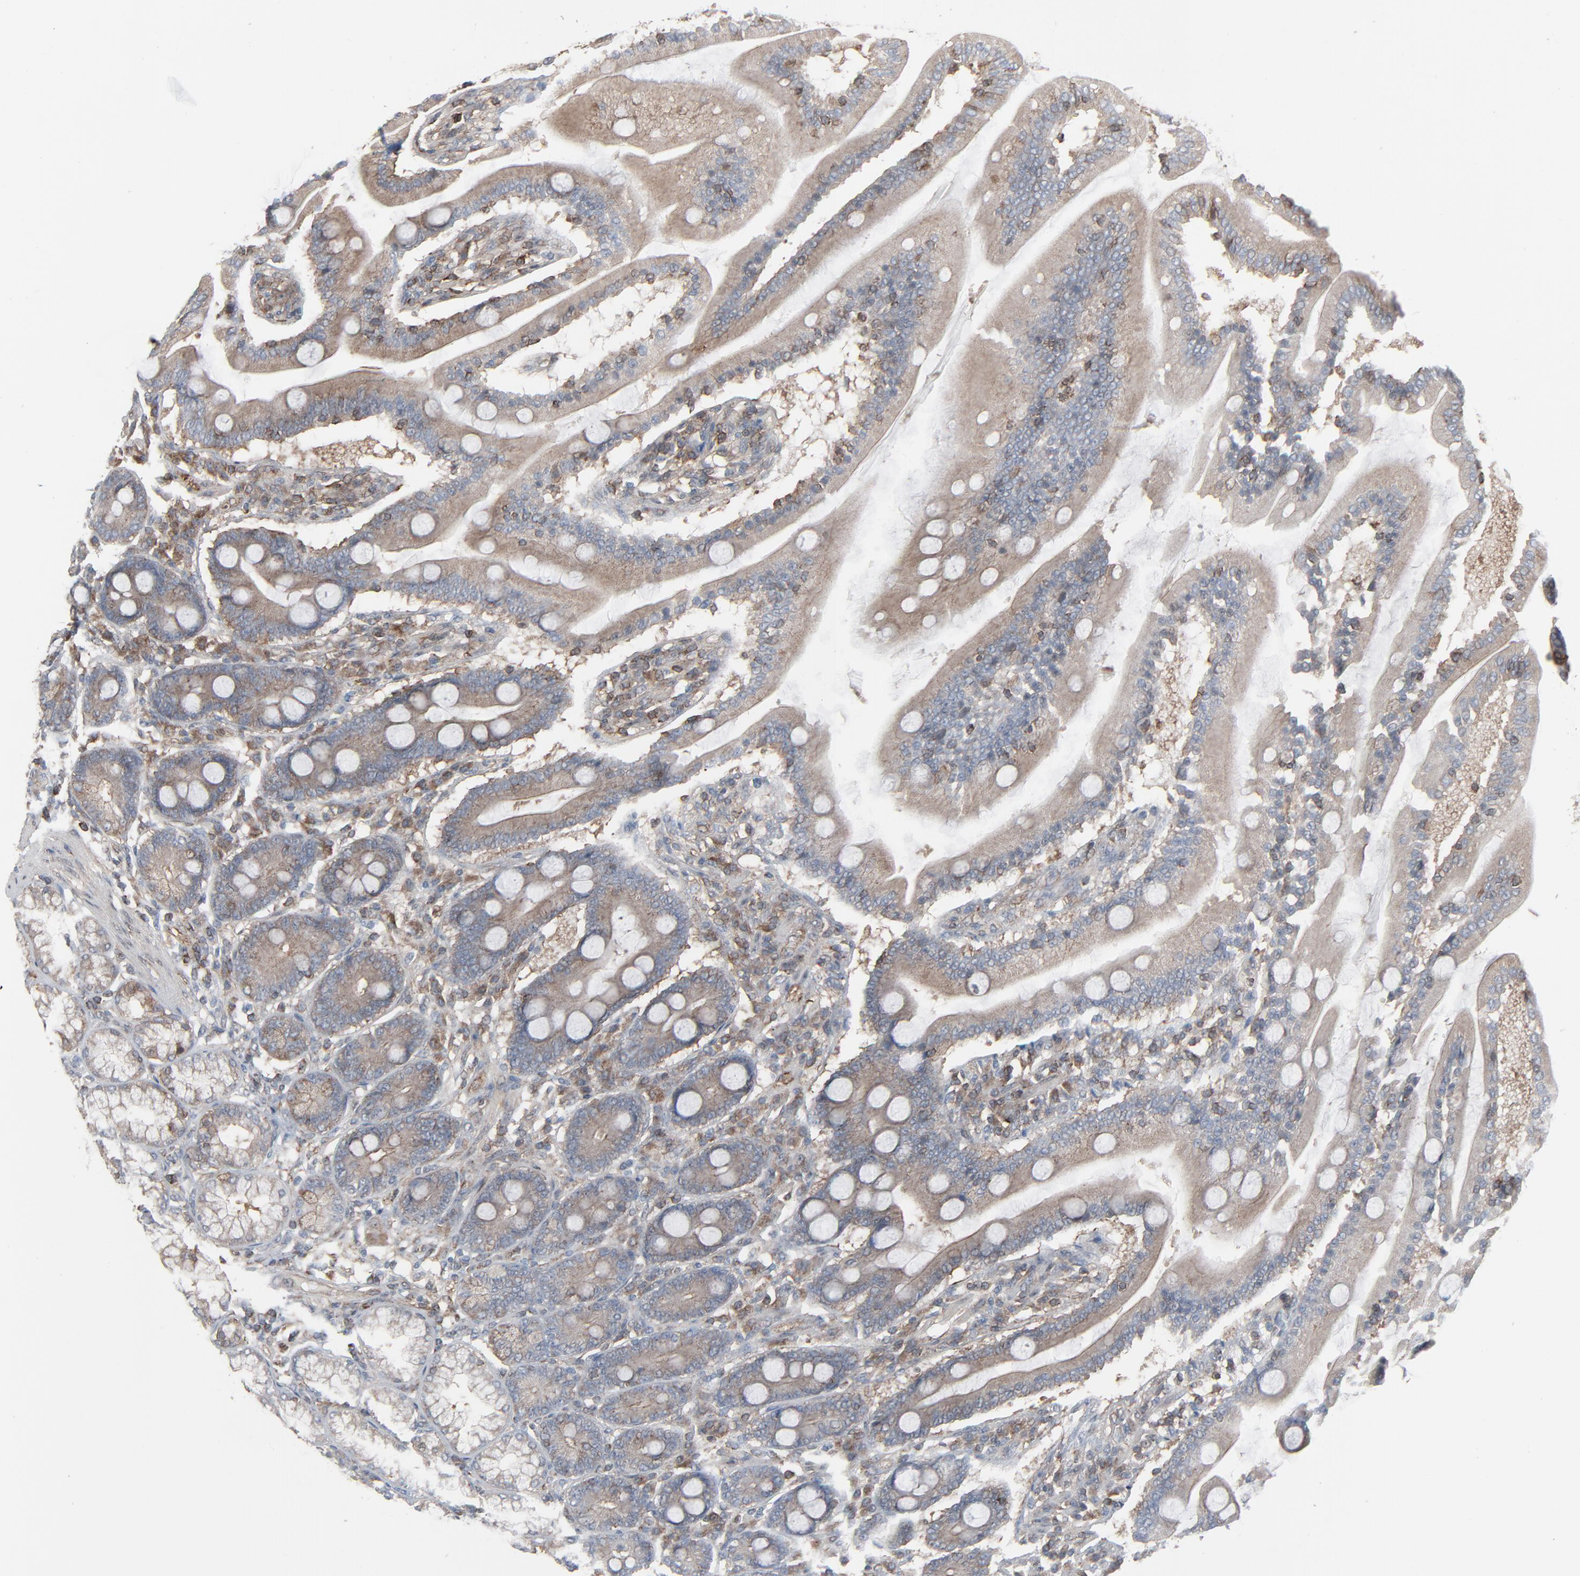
{"staining": {"intensity": "weak", "quantity": ">75%", "location": "cytoplasmic/membranous"}, "tissue": "duodenum", "cell_type": "Glandular cells", "image_type": "normal", "snomed": [{"axis": "morphology", "description": "Normal tissue, NOS"}, {"axis": "topography", "description": "Duodenum"}], "caption": "High-magnification brightfield microscopy of benign duodenum stained with DAB (brown) and counterstained with hematoxylin (blue). glandular cells exhibit weak cytoplasmic/membranous staining is identified in about>75% of cells.", "gene": "OPTN", "patient": {"sex": "female", "age": 64}}